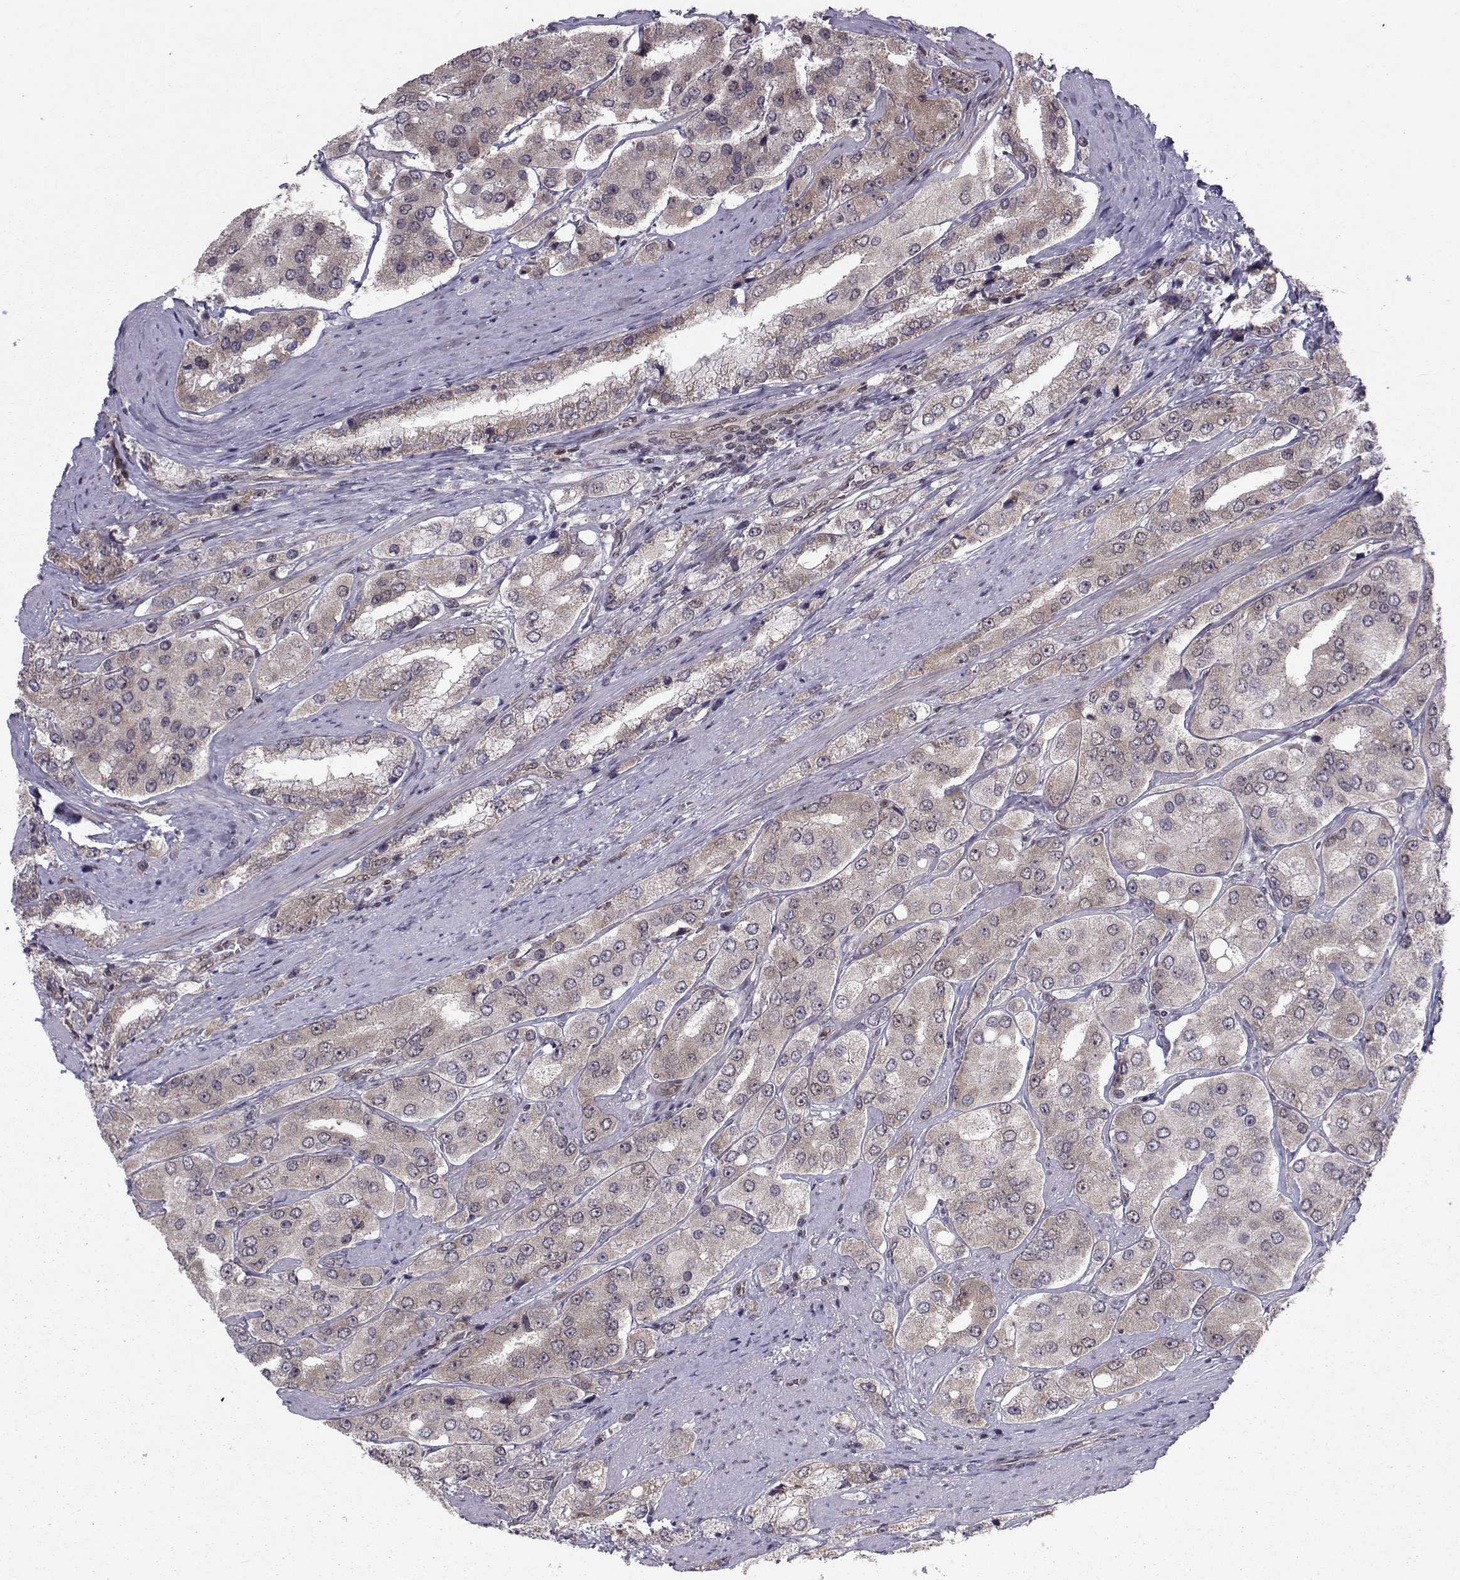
{"staining": {"intensity": "moderate", "quantity": "25%-75%", "location": "cytoplasmic/membranous"}, "tissue": "prostate cancer", "cell_type": "Tumor cells", "image_type": "cancer", "snomed": [{"axis": "morphology", "description": "Adenocarcinoma, Low grade"}, {"axis": "topography", "description": "Prostate"}], "caption": "Protein positivity by IHC exhibits moderate cytoplasmic/membranous expression in approximately 25%-75% of tumor cells in prostate low-grade adenocarcinoma.", "gene": "PKN2", "patient": {"sex": "male", "age": 69}}